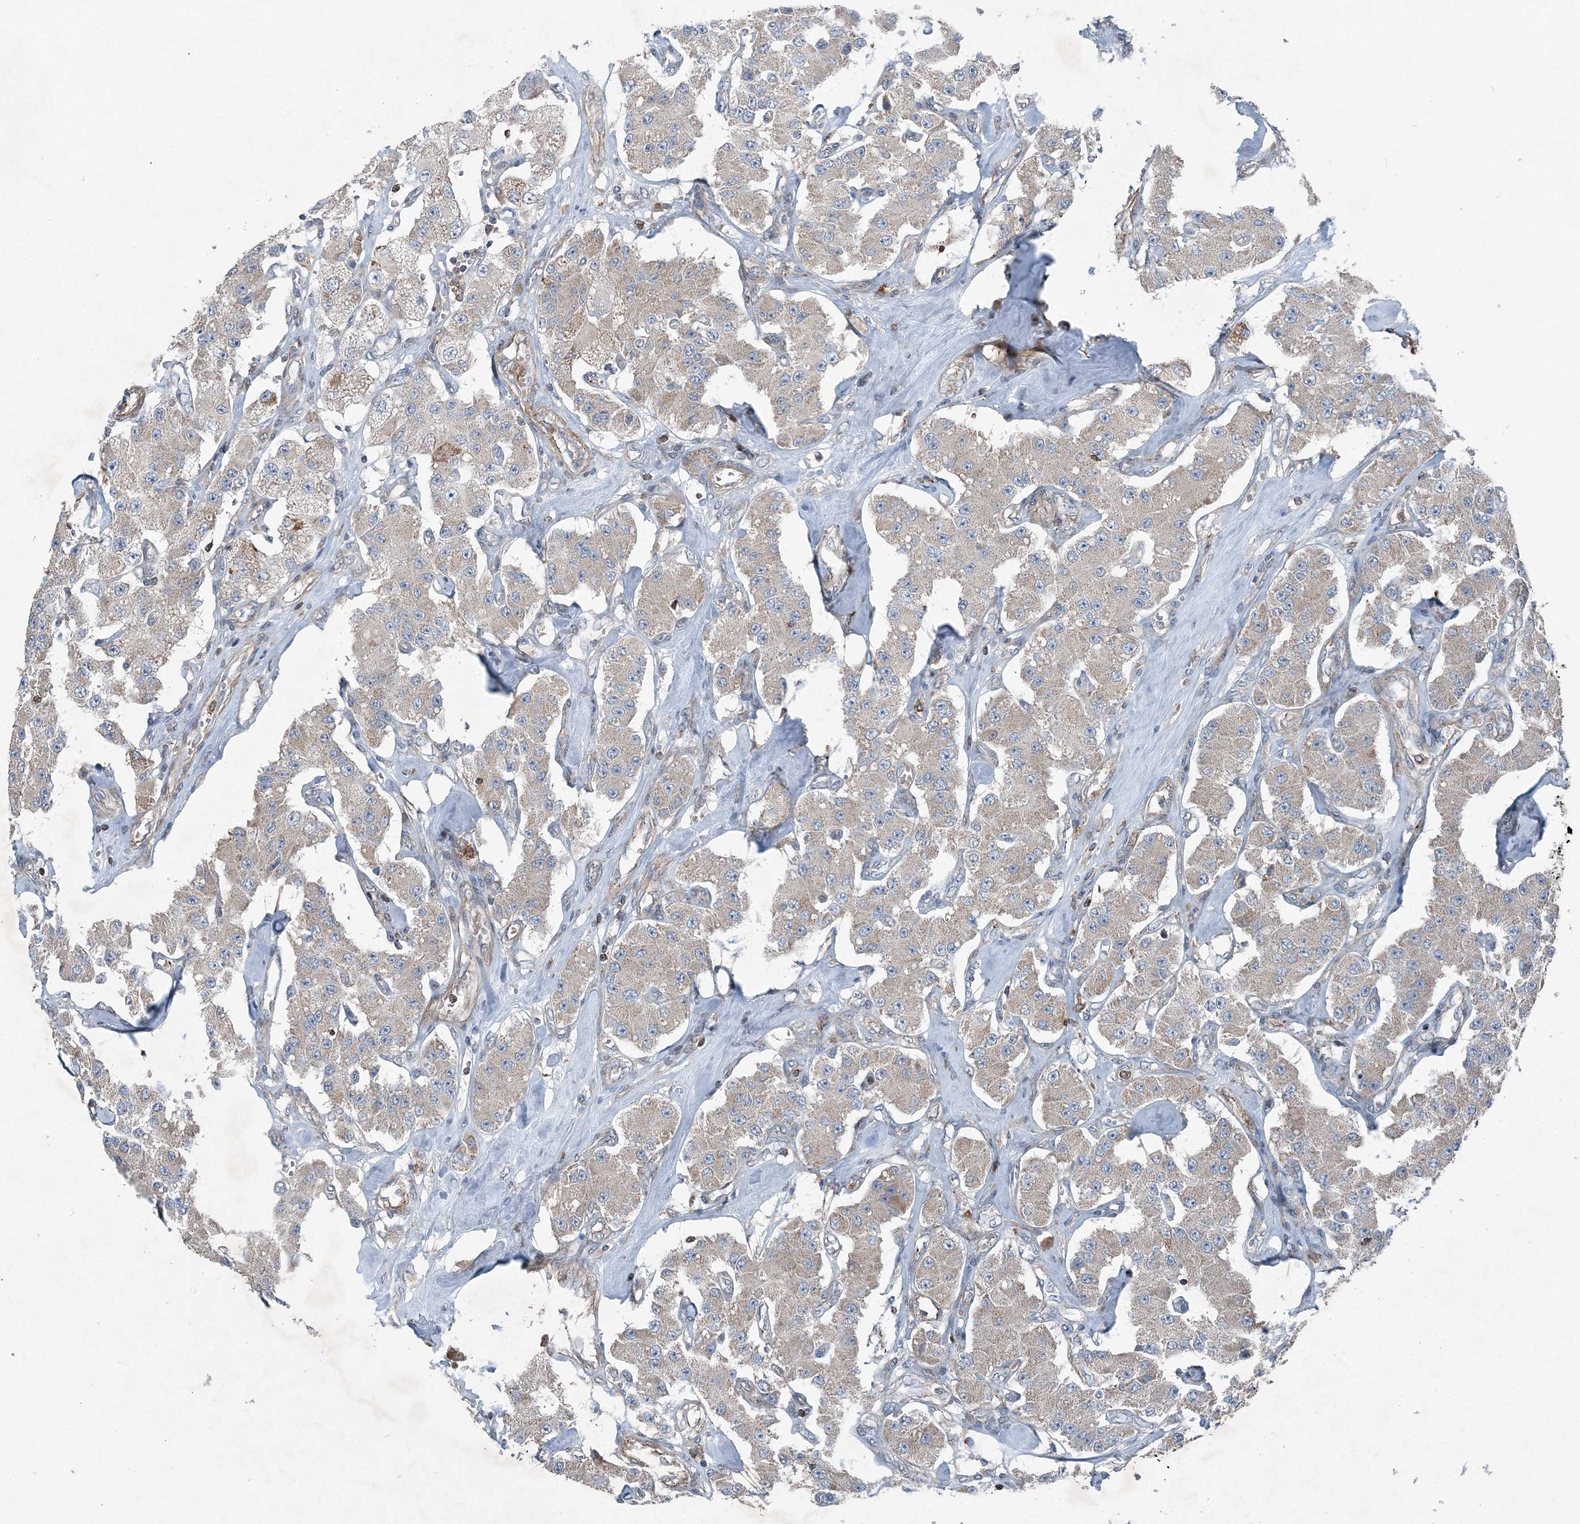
{"staining": {"intensity": "negative", "quantity": "none", "location": "none"}, "tissue": "carcinoid", "cell_type": "Tumor cells", "image_type": "cancer", "snomed": [{"axis": "morphology", "description": "Carcinoid, malignant, NOS"}, {"axis": "topography", "description": "Pancreas"}], "caption": "Immunohistochemical staining of human carcinoid exhibits no significant positivity in tumor cells.", "gene": "DGUOK", "patient": {"sex": "male", "age": 41}}